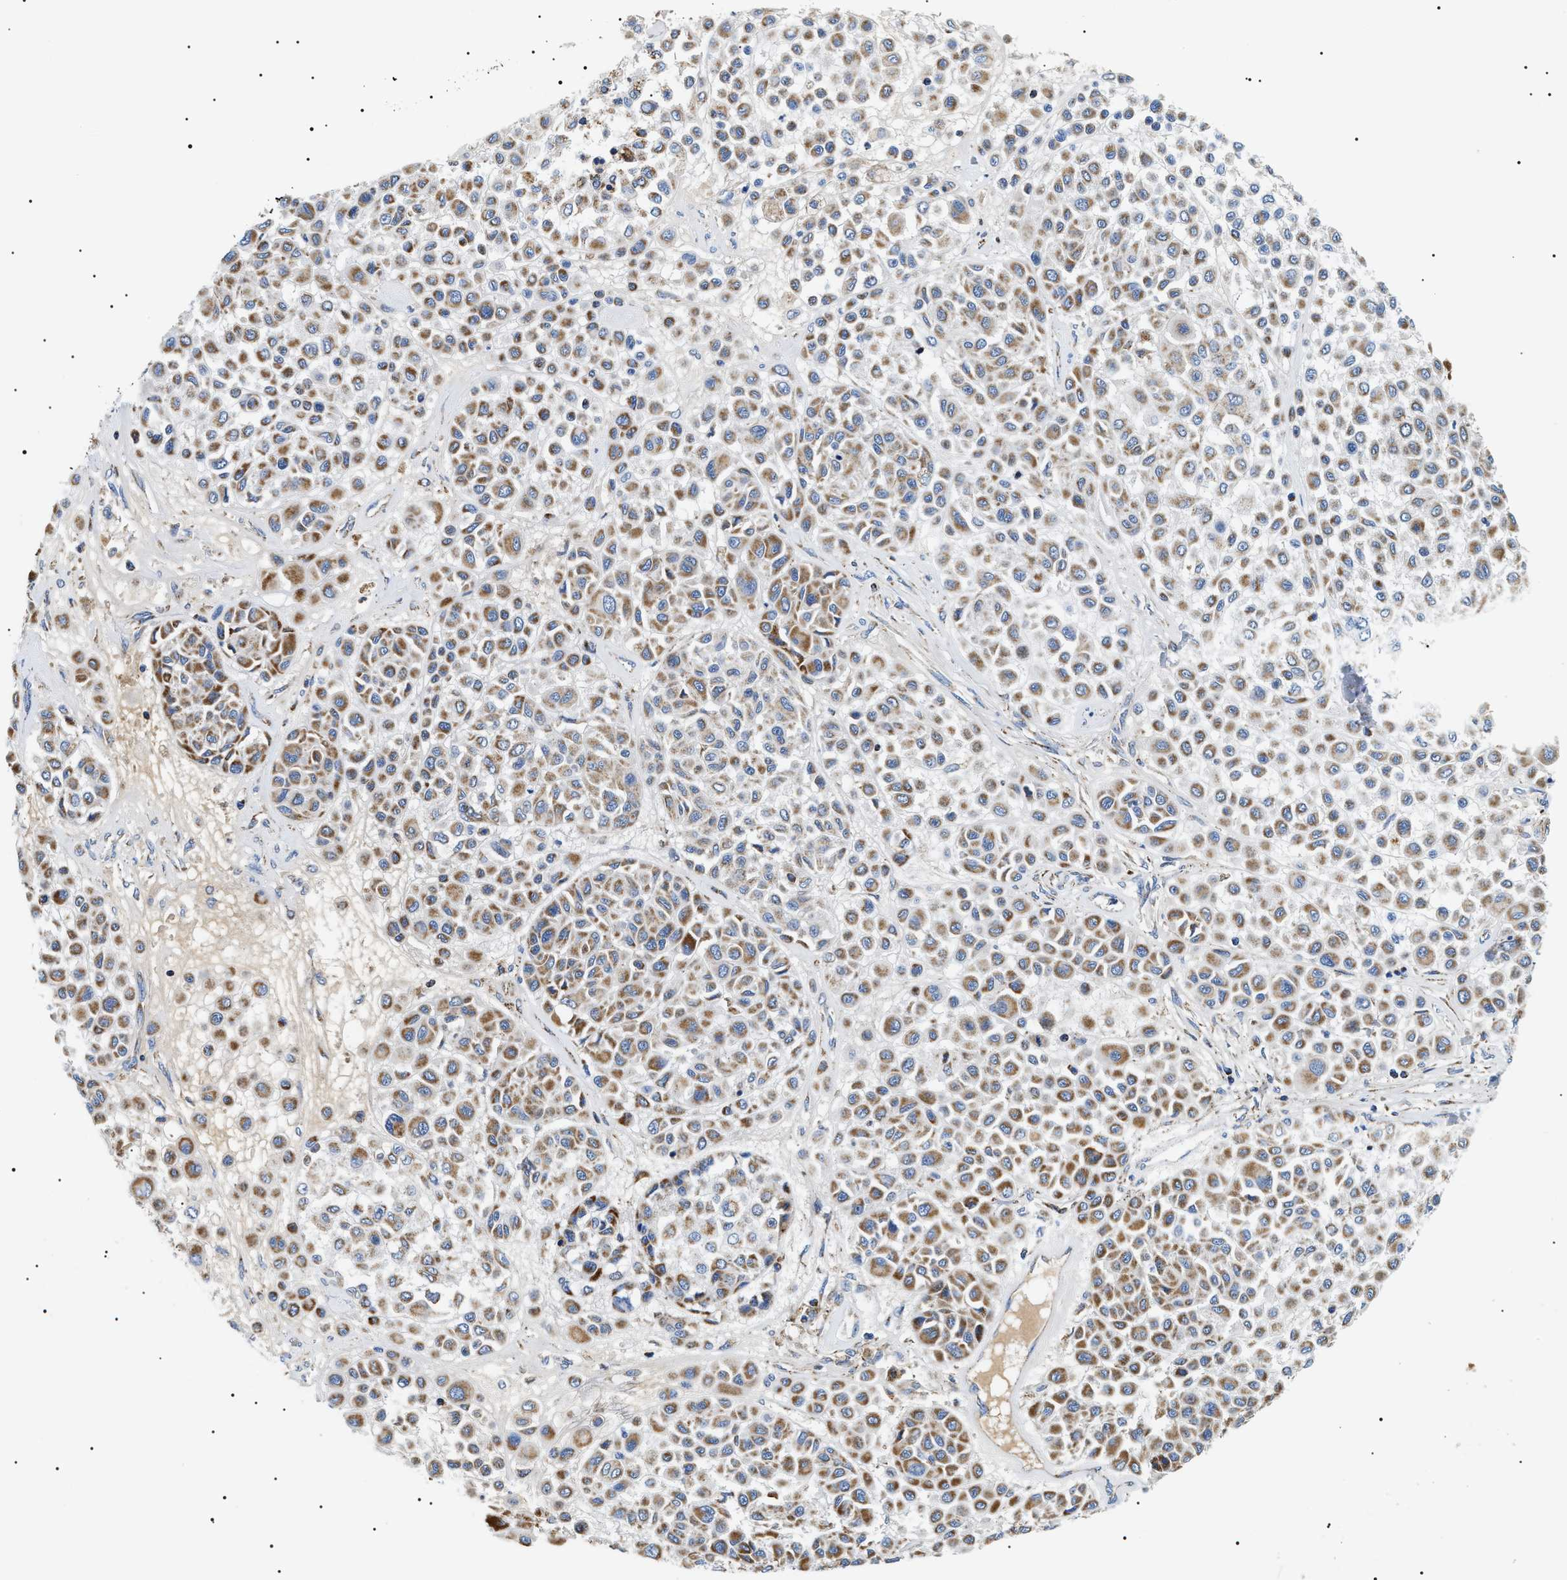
{"staining": {"intensity": "moderate", "quantity": ">75%", "location": "cytoplasmic/membranous"}, "tissue": "melanoma", "cell_type": "Tumor cells", "image_type": "cancer", "snomed": [{"axis": "morphology", "description": "Malignant melanoma, Metastatic site"}, {"axis": "topography", "description": "Soft tissue"}], "caption": "Immunohistochemistry staining of malignant melanoma (metastatic site), which reveals medium levels of moderate cytoplasmic/membranous positivity in approximately >75% of tumor cells indicating moderate cytoplasmic/membranous protein positivity. The staining was performed using DAB (brown) for protein detection and nuclei were counterstained in hematoxylin (blue).", "gene": "OXSM", "patient": {"sex": "male", "age": 41}}